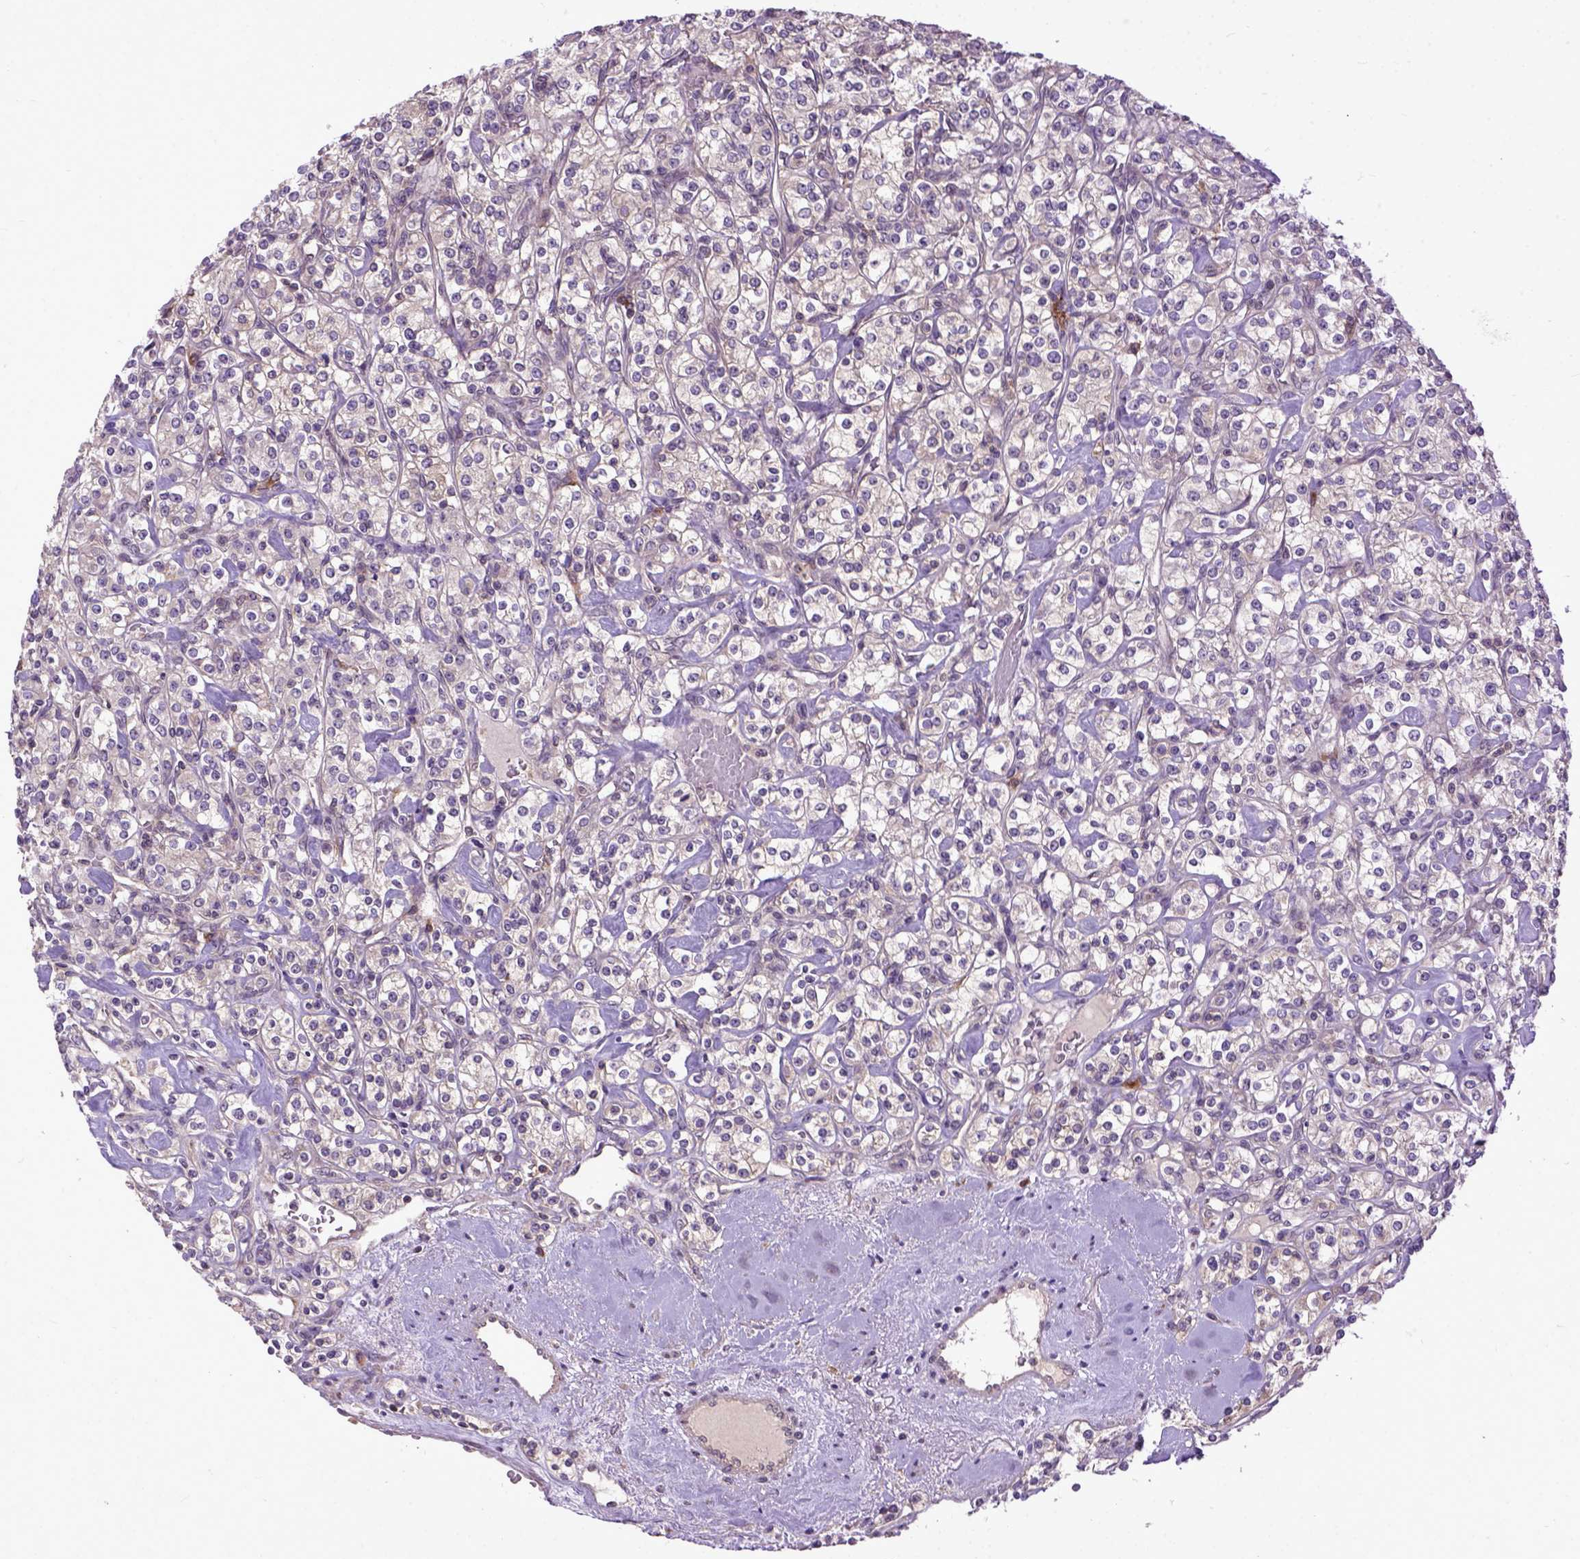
{"staining": {"intensity": "negative", "quantity": "none", "location": "none"}, "tissue": "renal cancer", "cell_type": "Tumor cells", "image_type": "cancer", "snomed": [{"axis": "morphology", "description": "Adenocarcinoma, NOS"}, {"axis": "topography", "description": "Kidney"}], "caption": "Human renal cancer stained for a protein using immunohistochemistry (IHC) reveals no expression in tumor cells.", "gene": "CPNE1", "patient": {"sex": "male", "age": 77}}